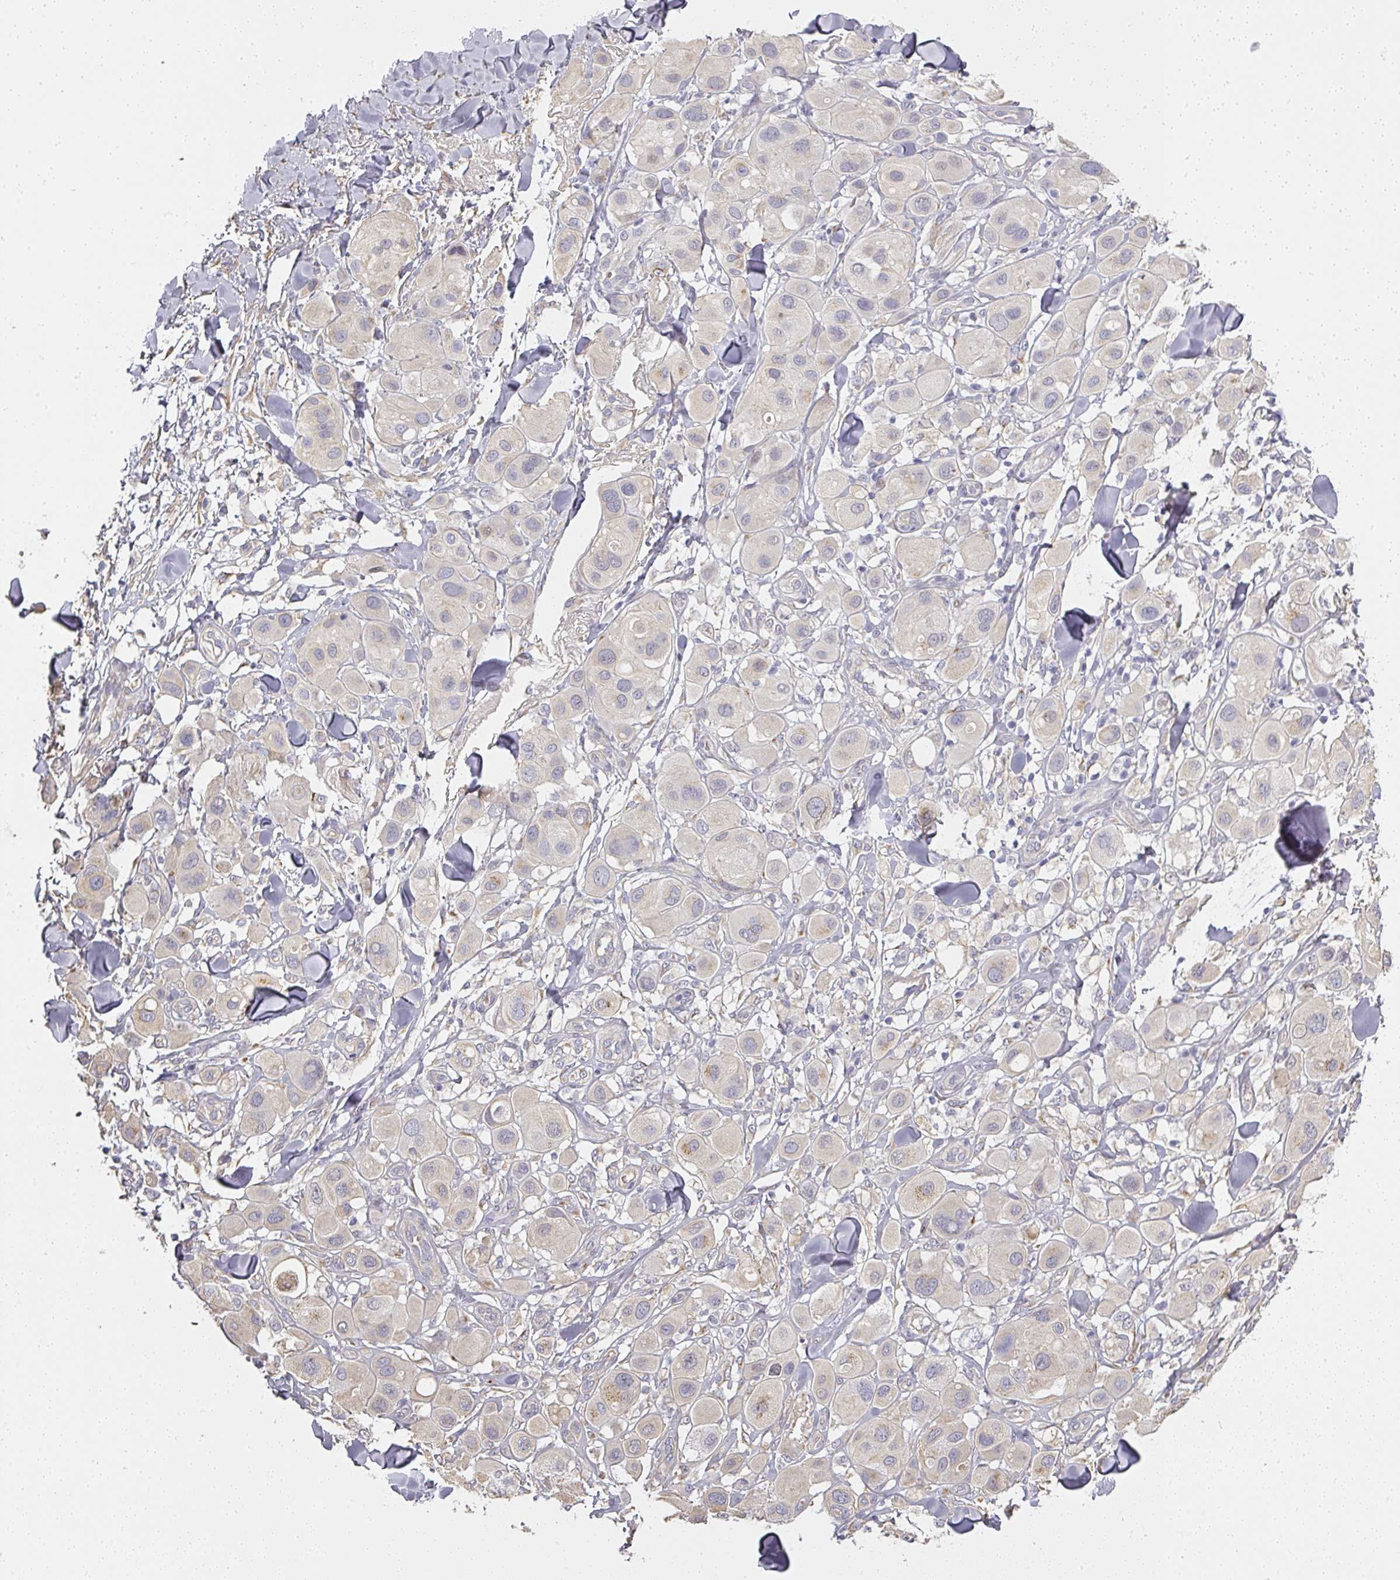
{"staining": {"intensity": "negative", "quantity": "none", "location": "none"}, "tissue": "melanoma", "cell_type": "Tumor cells", "image_type": "cancer", "snomed": [{"axis": "morphology", "description": "Malignant melanoma, Metastatic site"}, {"axis": "topography", "description": "Skin"}], "caption": "Immunohistochemical staining of melanoma shows no significant positivity in tumor cells.", "gene": "ATP8B2", "patient": {"sex": "male", "age": 41}}